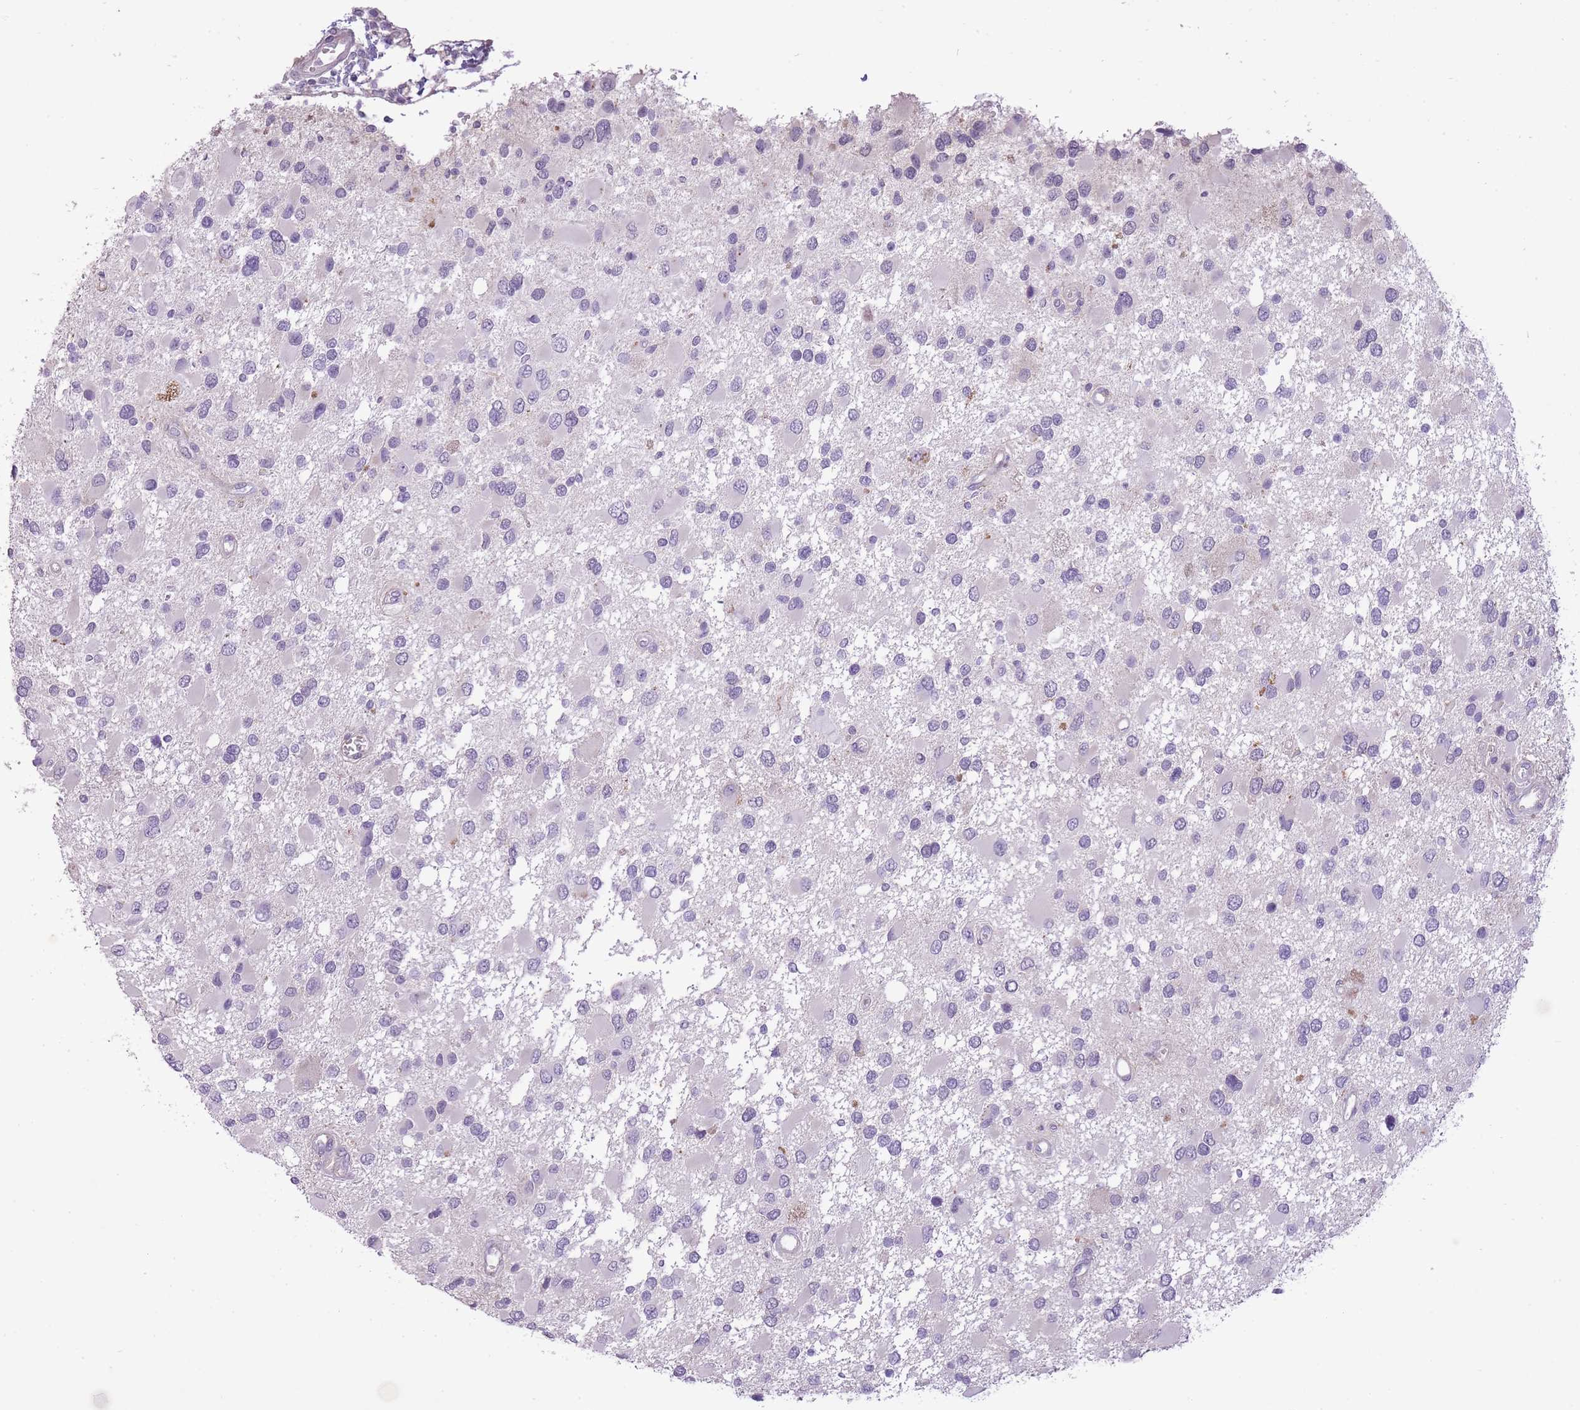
{"staining": {"intensity": "negative", "quantity": "none", "location": "none"}, "tissue": "glioma", "cell_type": "Tumor cells", "image_type": "cancer", "snomed": [{"axis": "morphology", "description": "Glioma, malignant, High grade"}, {"axis": "topography", "description": "Brain"}], "caption": "High power microscopy histopathology image of an IHC image of malignant glioma (high-grade), revealing no significant expression in tumor cells. (DAB immunohistochemistry (IHC) visualized using brightfield microscopy, high magnification).", "gene": "CNTNAP3", "patient": {"sex": "male", "age": 53}}